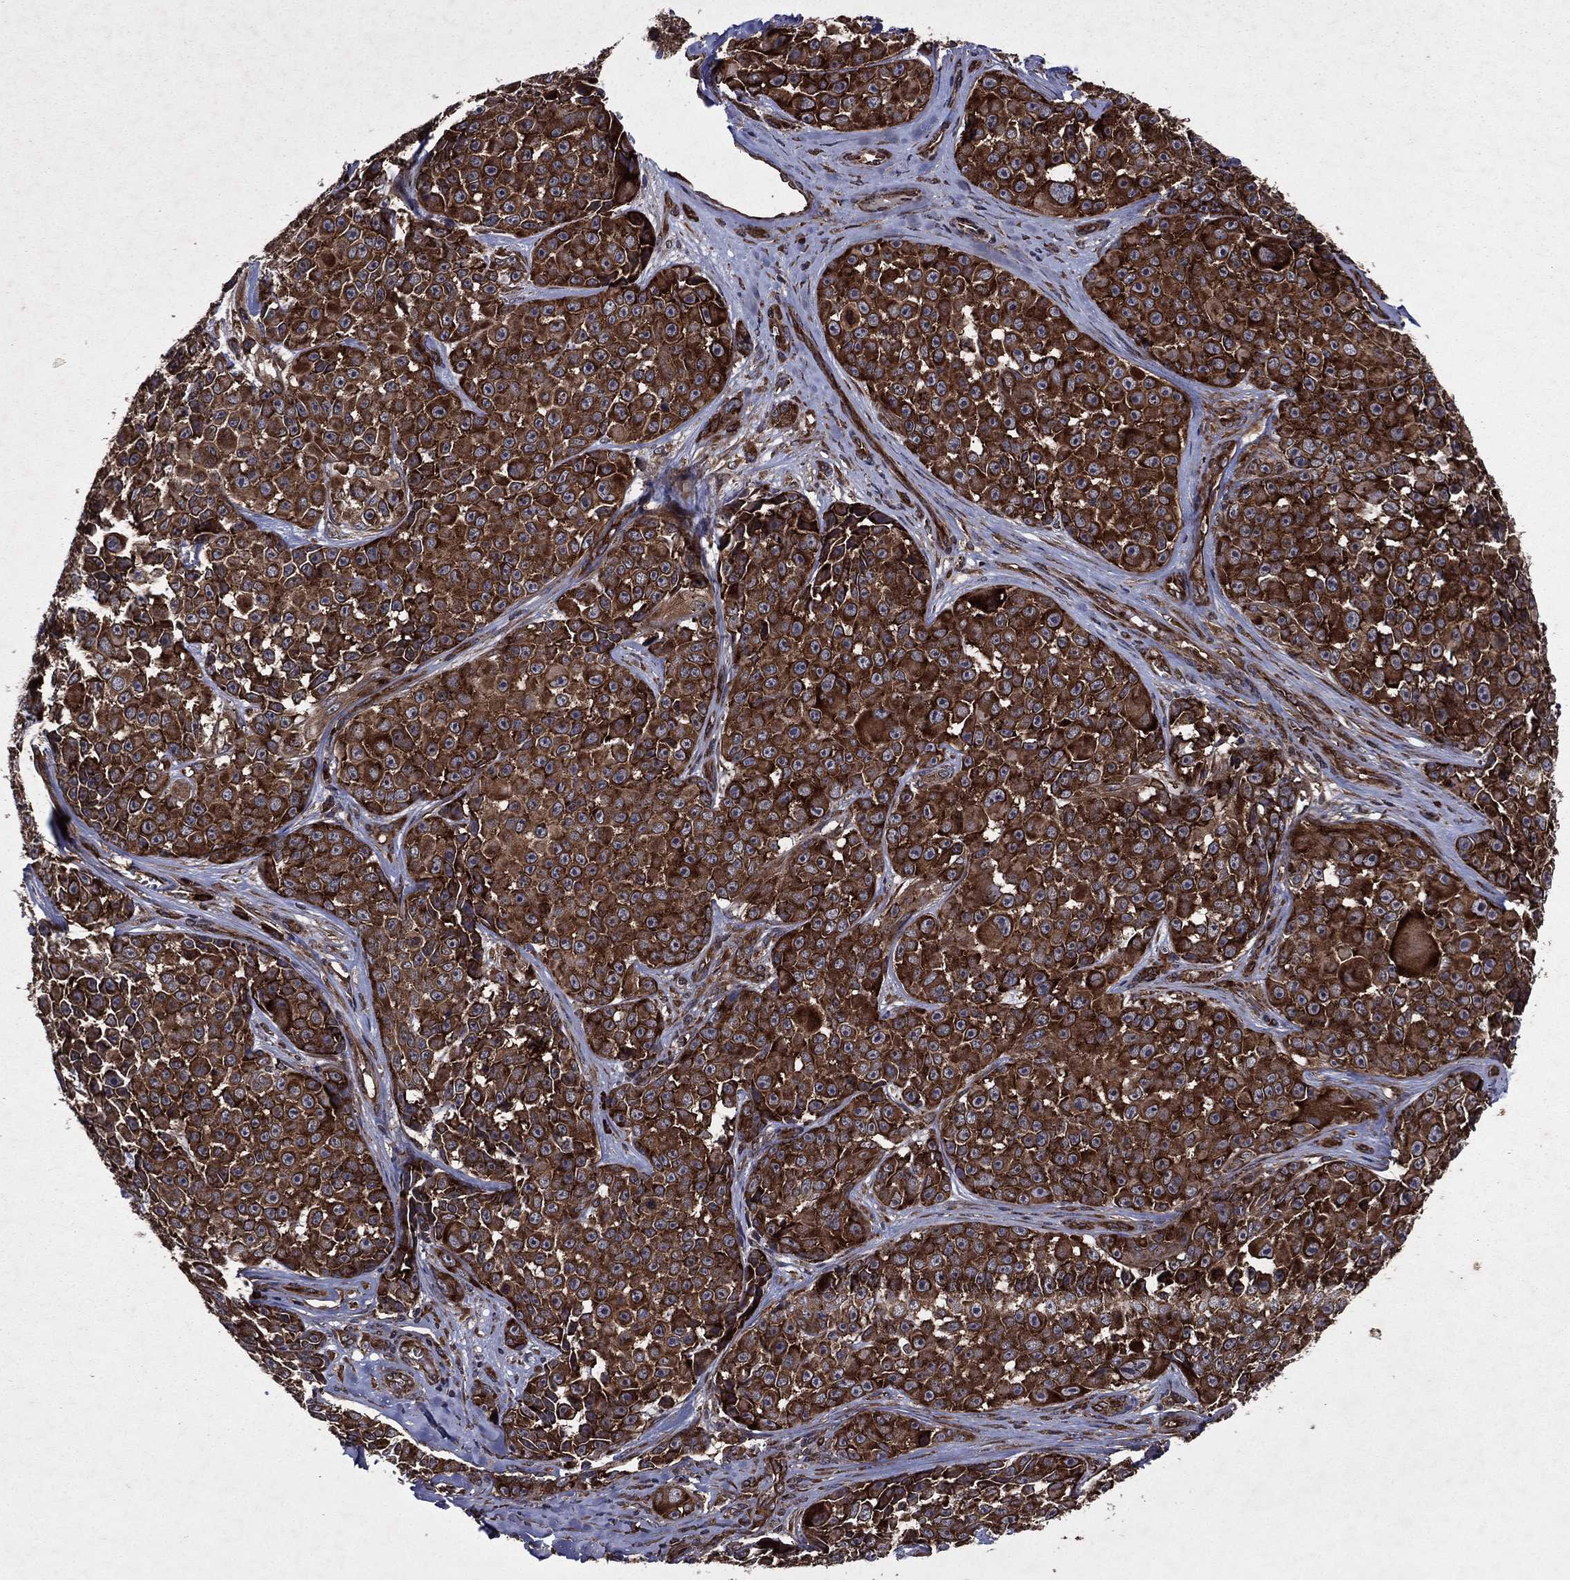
{"staining": {"intensity": "strong", "quantity": ">75%", "location": "cytoplasmic/membranous"}, "tissue": "melanoma", "cell_type": "Tumor cells", "image_type": "cancer", "snomed": [{"axis": "morphology", "description": "Malignant melanoma, NOS"}, {"axis": "topography", "description": "Skin"}], "caption": "Immunohistochemistry (IHC) histopathology image of neoplastic tissue: human melanoma stained using immunohistochemistry displays high levels of strong protein expression localized specifically in the cytoplasmic/membranous of tumor cells, appearing as a cytoplasmic/membranous brown color.", "gene": "EIF2B4", "patient": {"sex": "female", "age": 88}}